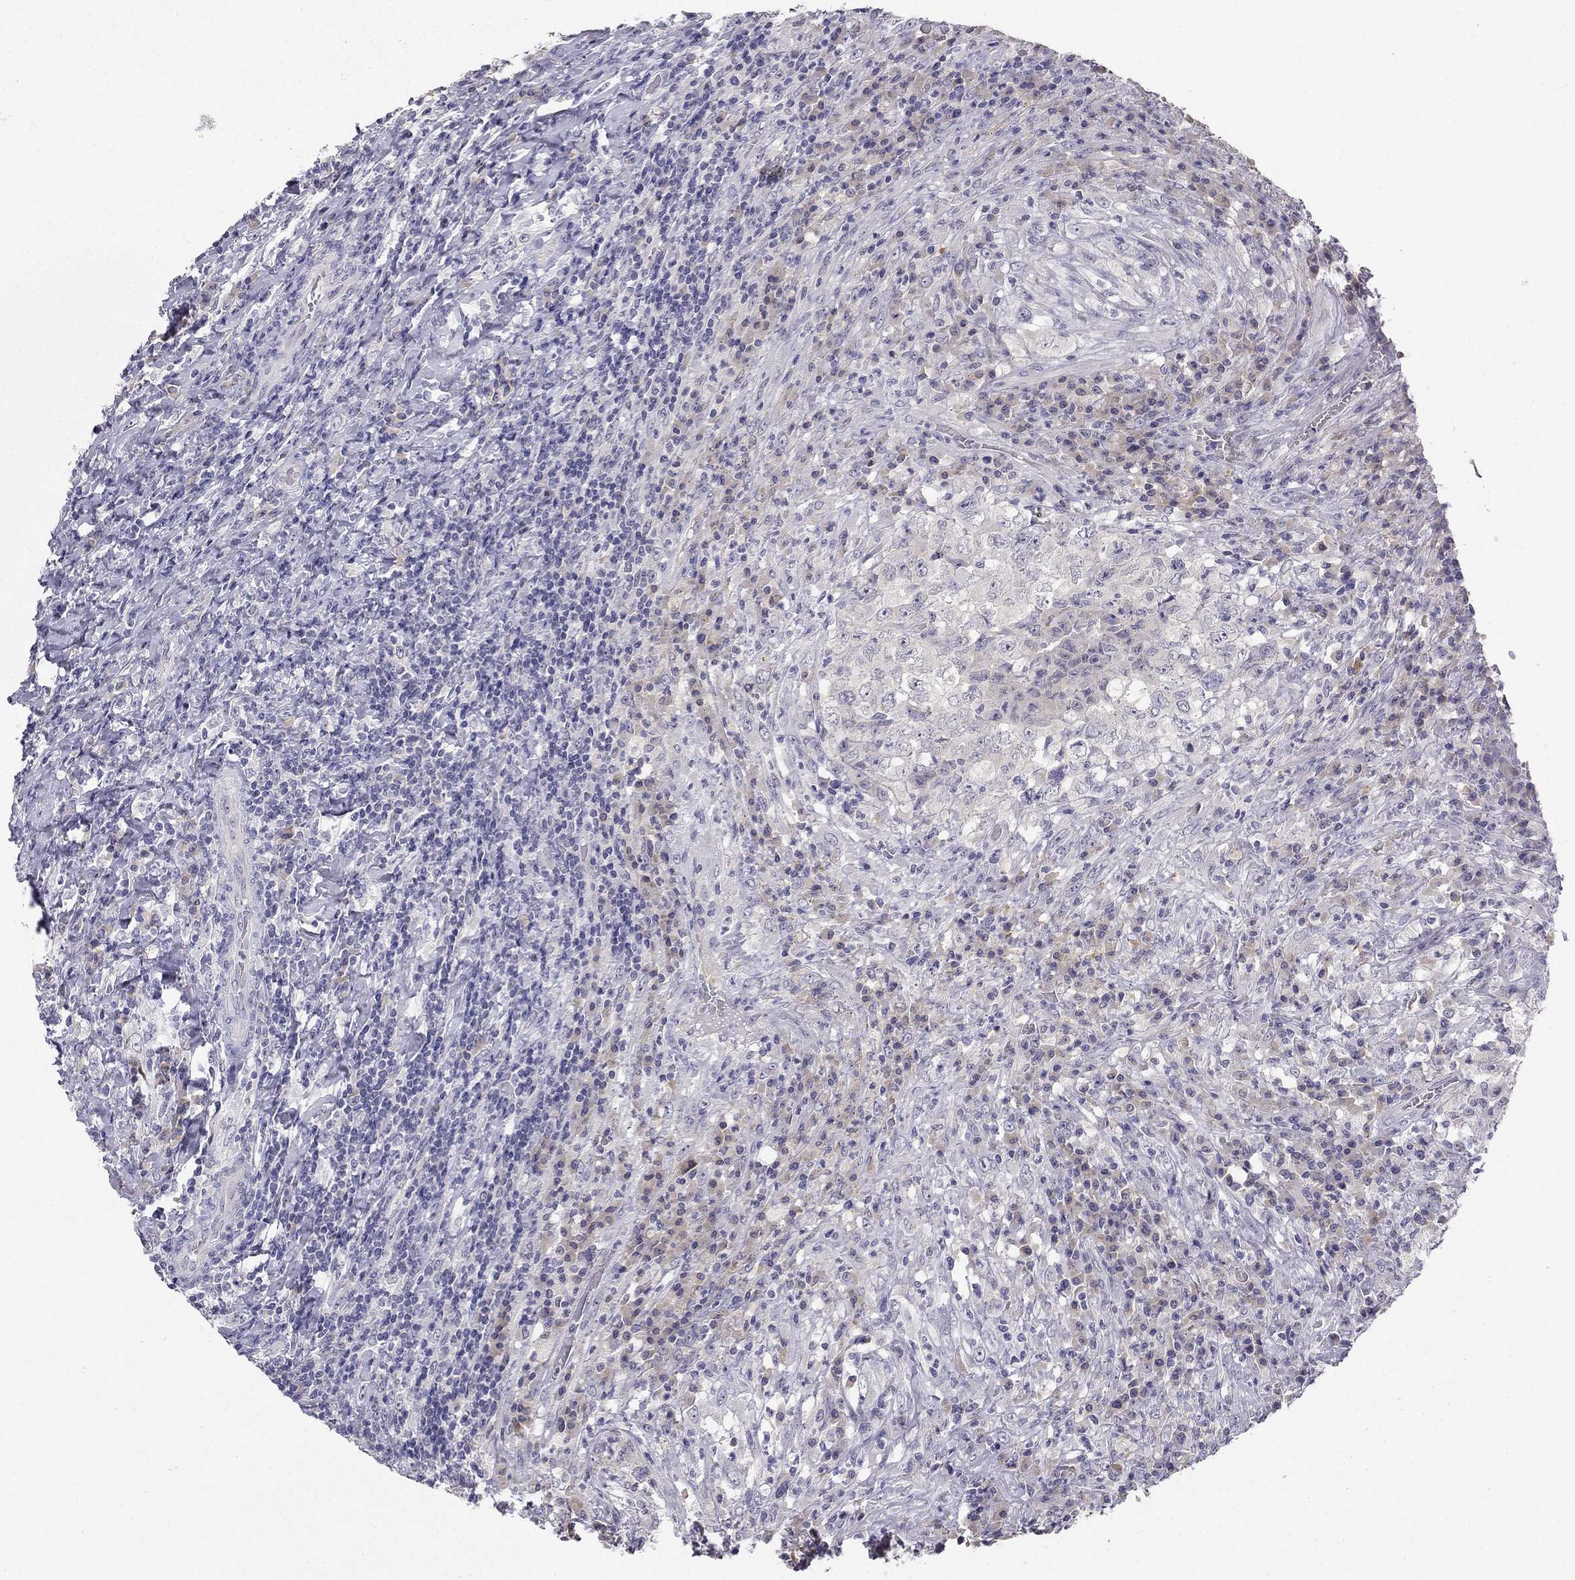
{"staining": {"intensity": "negative", "quantity": "none", "location": "none"}, "tissue": "testis cancer", "cell_type": "Tumor cells", "image_type": "cancer", "snomed": [{"axis": "morphology", "description": "Necrosis, NOS"}, {"axis": "morphology", "description": "Carcinoma, Embryonal, NOS"}, {"axis": "topography", "description": "Testis"}], "caption": "Immunohistochemical staining of testis embryonal carcinoma exhibits no significant staining in tumor cells.", "gene": "C16orf89", "patient": {"sex": "male", "age": 19}}